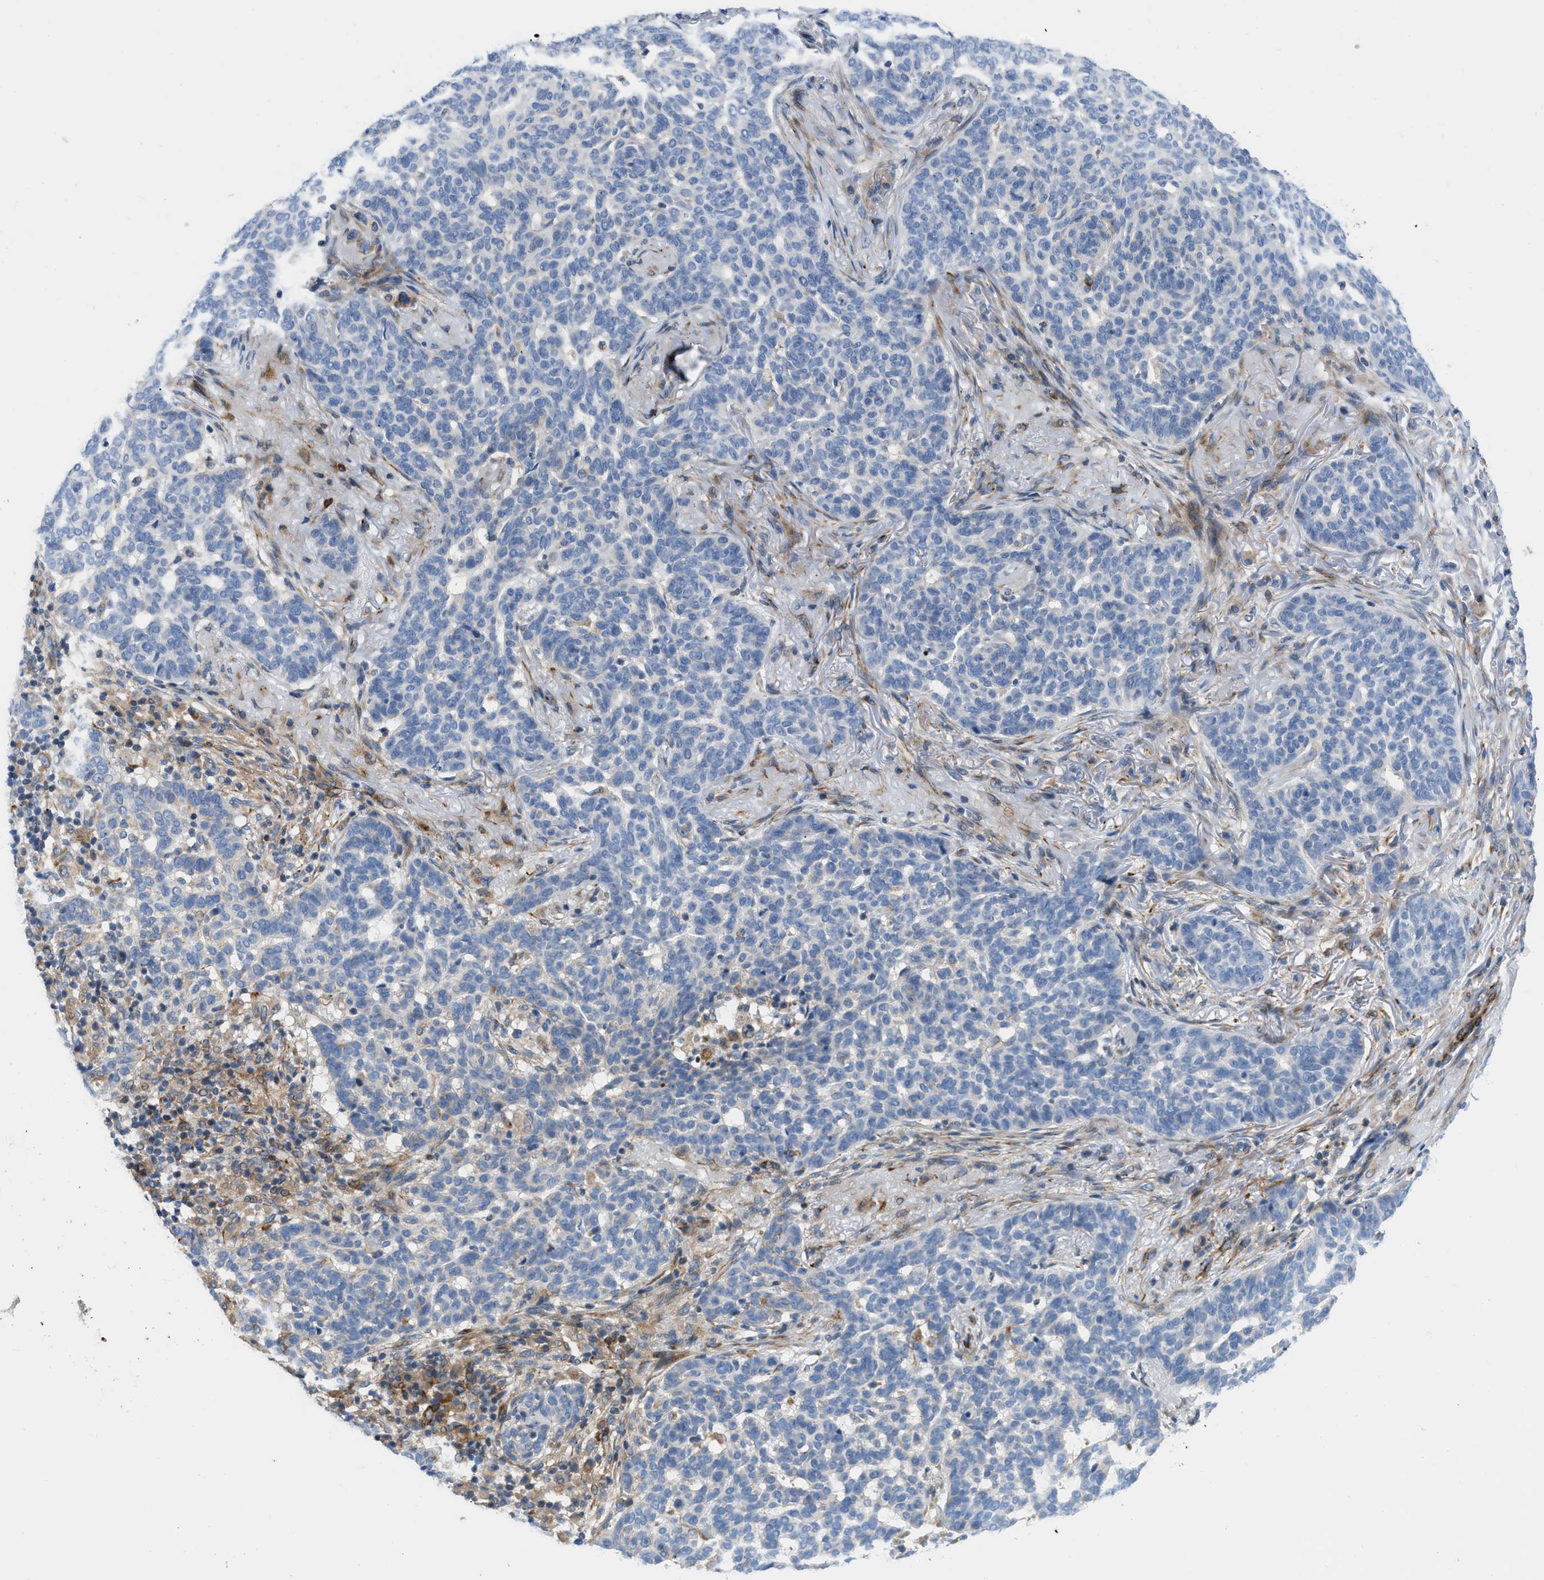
{"staining": {"intensity": "negative", "quantity": "none", "location": "none"}, "tissue": "skin cancer", "cell_type": "Tumor cells", "image_type": "cancer", "snomed": [{"axis": "morphology", "description": "Basal cell carcinoma"}, {"axis": "topography", "description": "Skin"}], "caption": "This is a micrograph of IHC staining of skin cancer, which shows no positivity in tumor cells.", "gene": "ZNF831", "patient": {"sex": "male", "age": 85}}